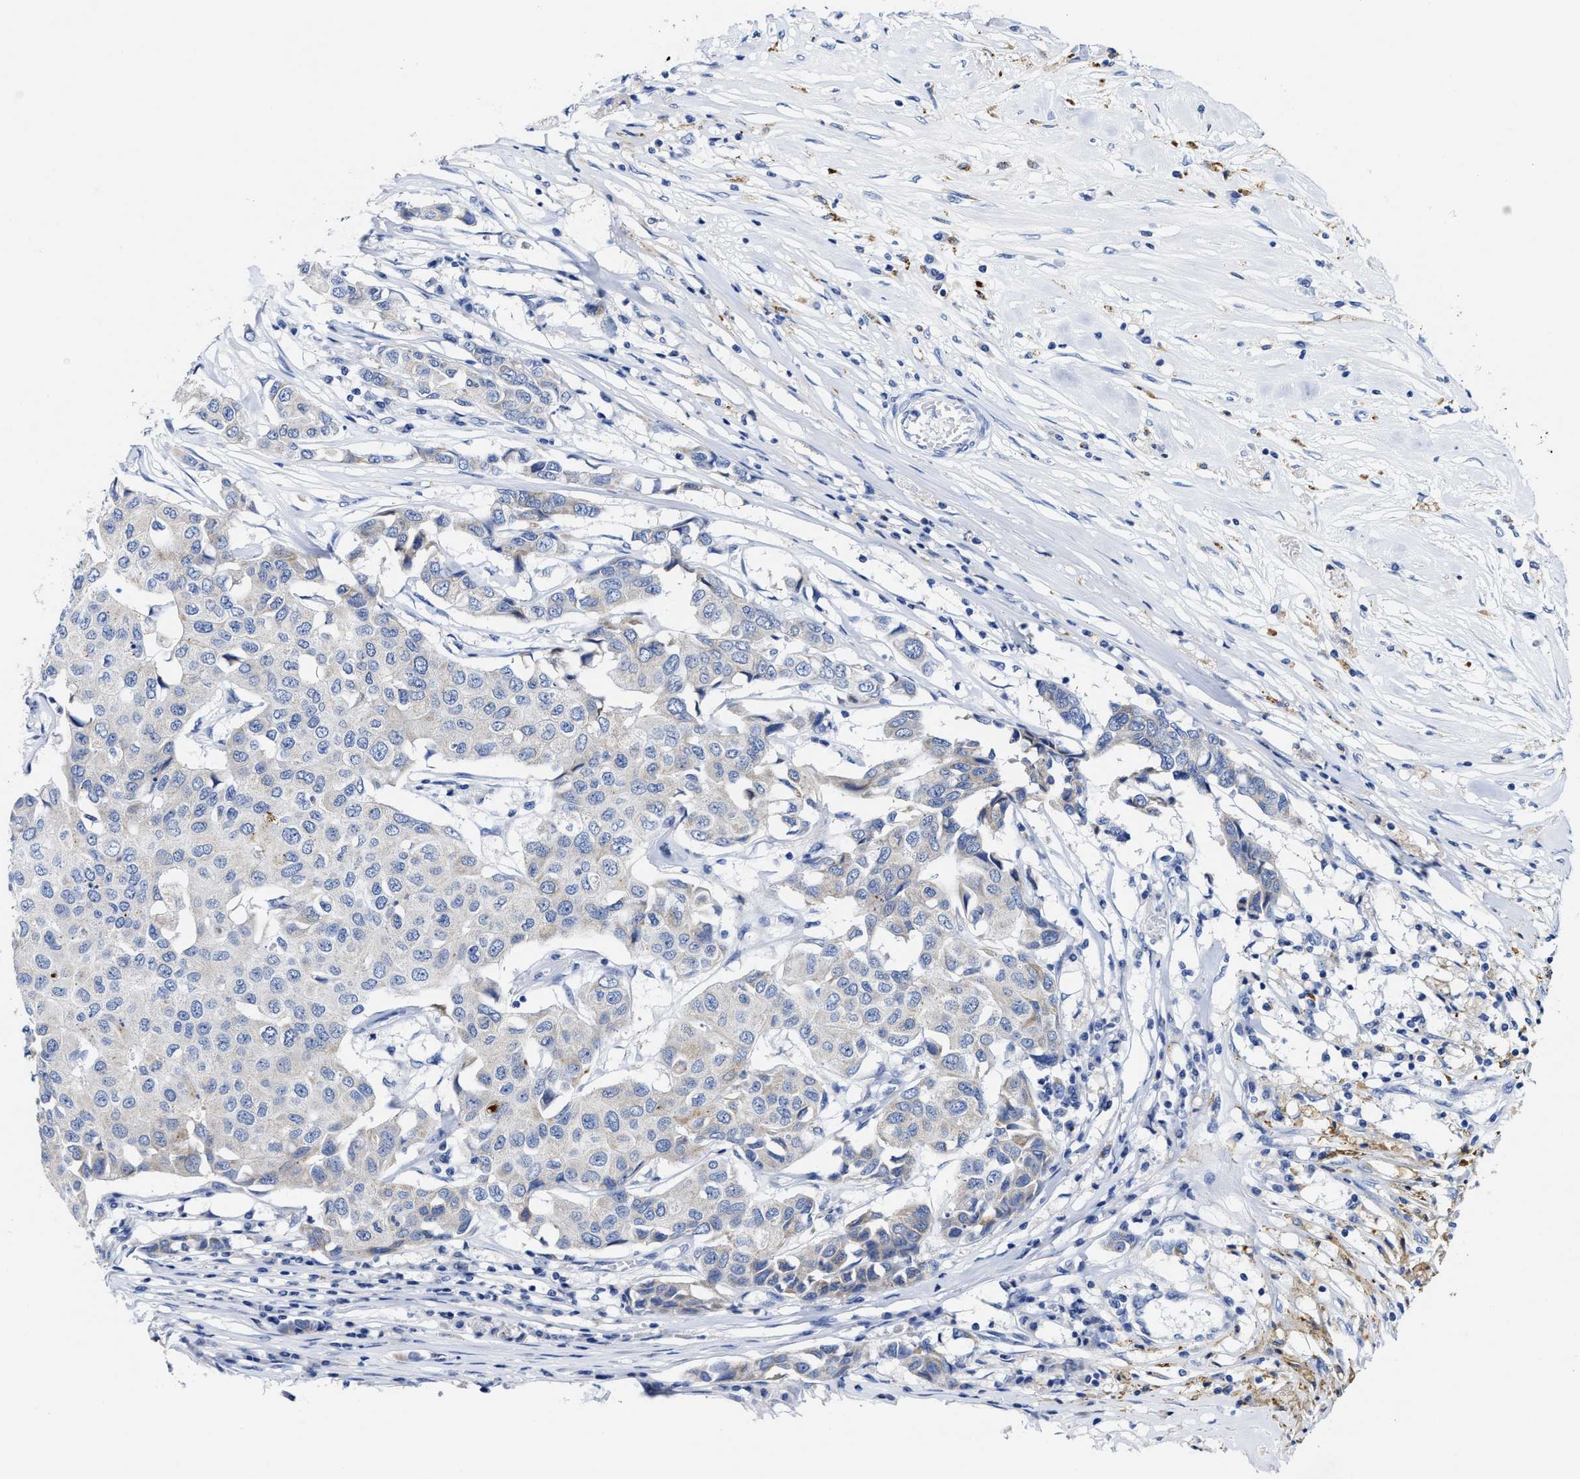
{"staining": {"intensity": "negative", "quantity": "none", "location": "none"}, "tissue": "breast cancer", "cell_type": "Tumor cells", "image_type": "cancer", "snomed": [{"axis": "morphology", "description": "Duct carcinoma"}, {"axis": "topography", "description": "Breast"}], "caption": "This is an immunohistochemistry micrograph of human breast cancer. There is no positivity in tumor cells.", "gene": "TBRG4", "patient": {"sex": "female", "age": 80}}